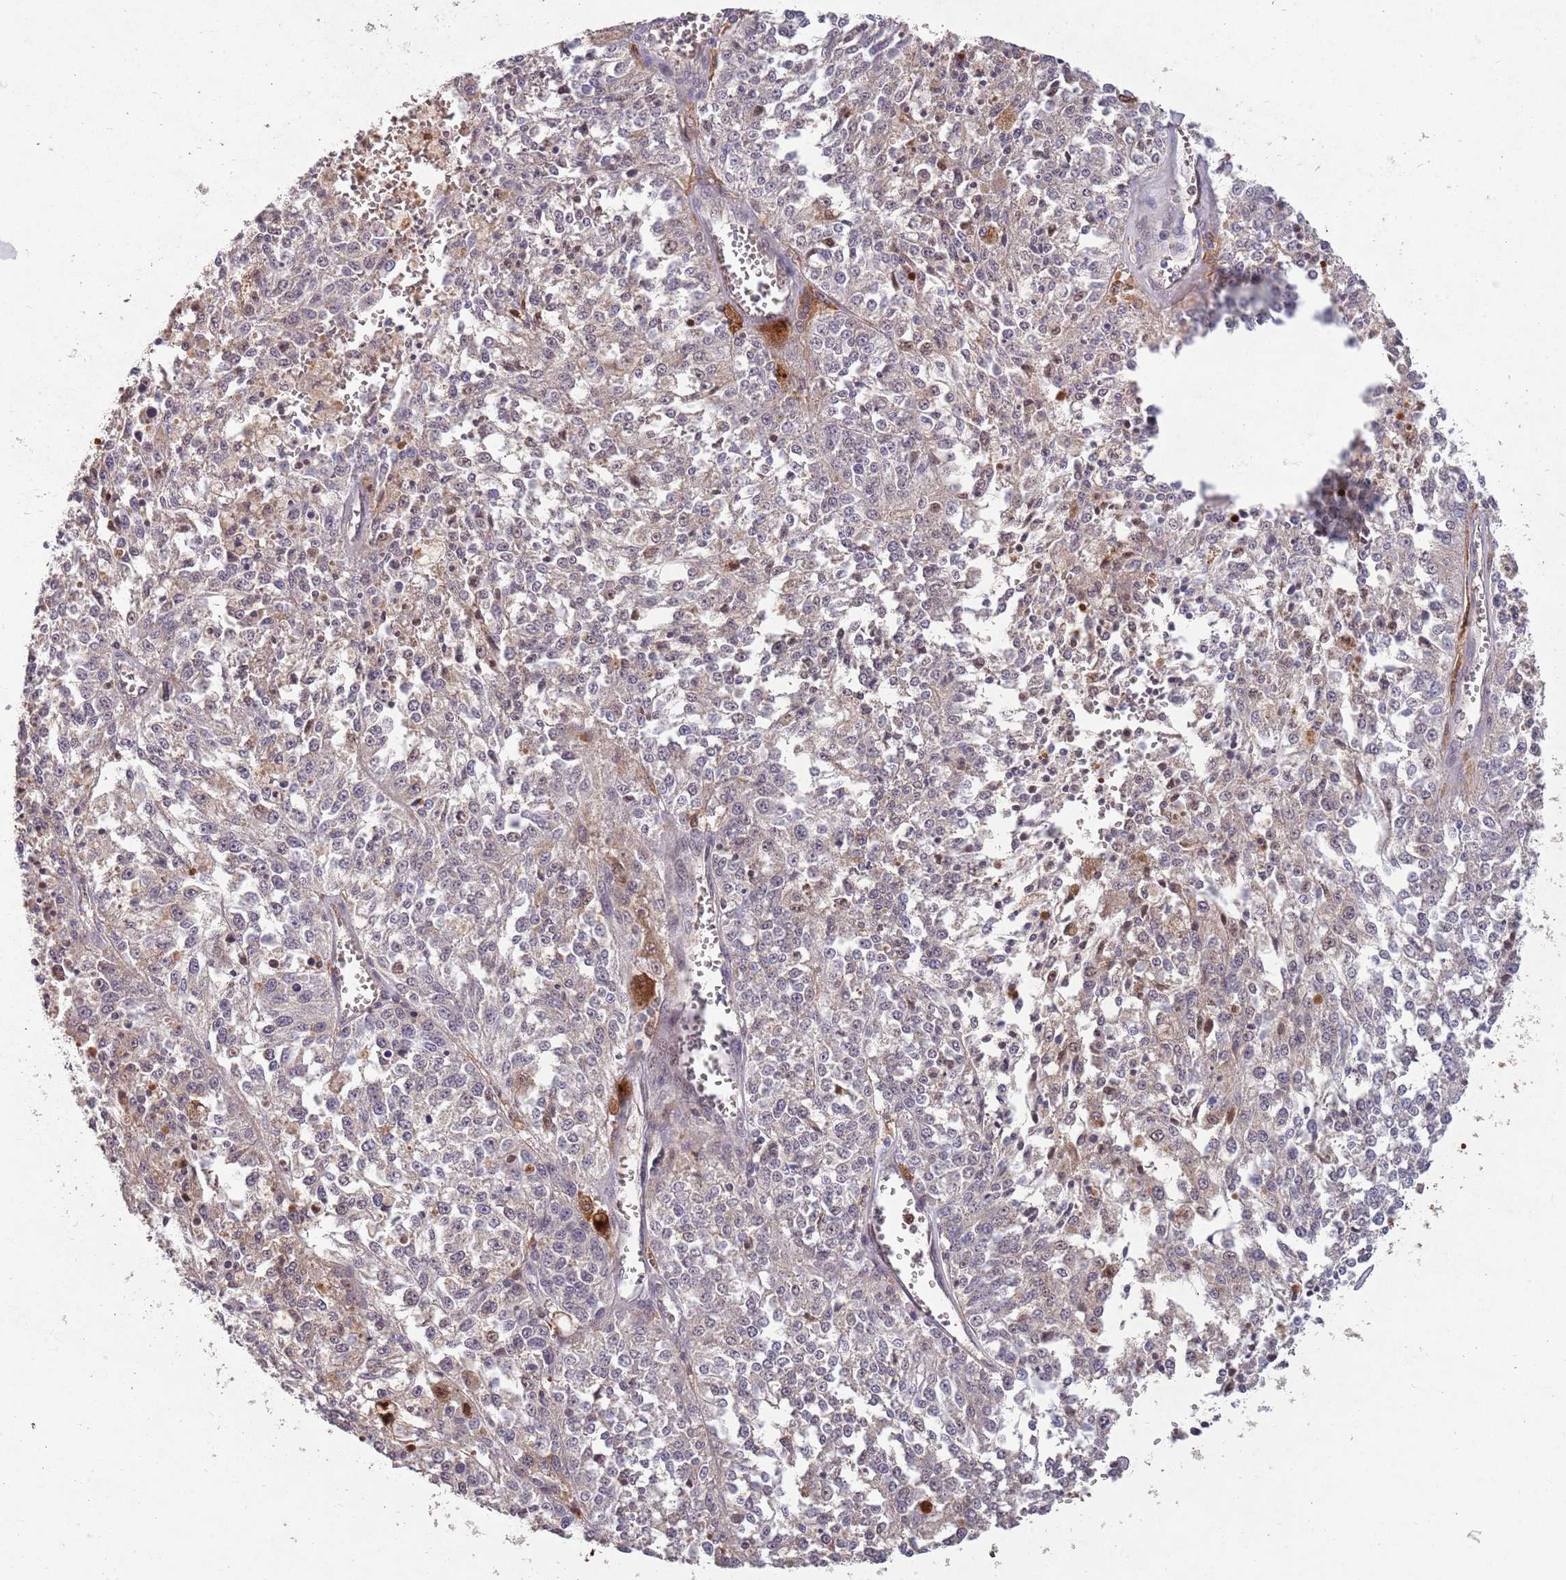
{"staining": {"intensity": "negative", "quantity": "none", "location": "none"}, "tissue": "melanoma", "cell_type": "Tumor cells", "image_type": "cancer", "snomed": [{"axis": "morphology", "description": "Malignant melanoma, NOS"}, {"axis": "topography", "description": "Skin"}], "caption": "An IHC photomicrograph of melanoma is shown. There is no staining in tumor cells of melanoma.", "gene": "ZNF639", "patient": {"sex": "female", "age": 64}}